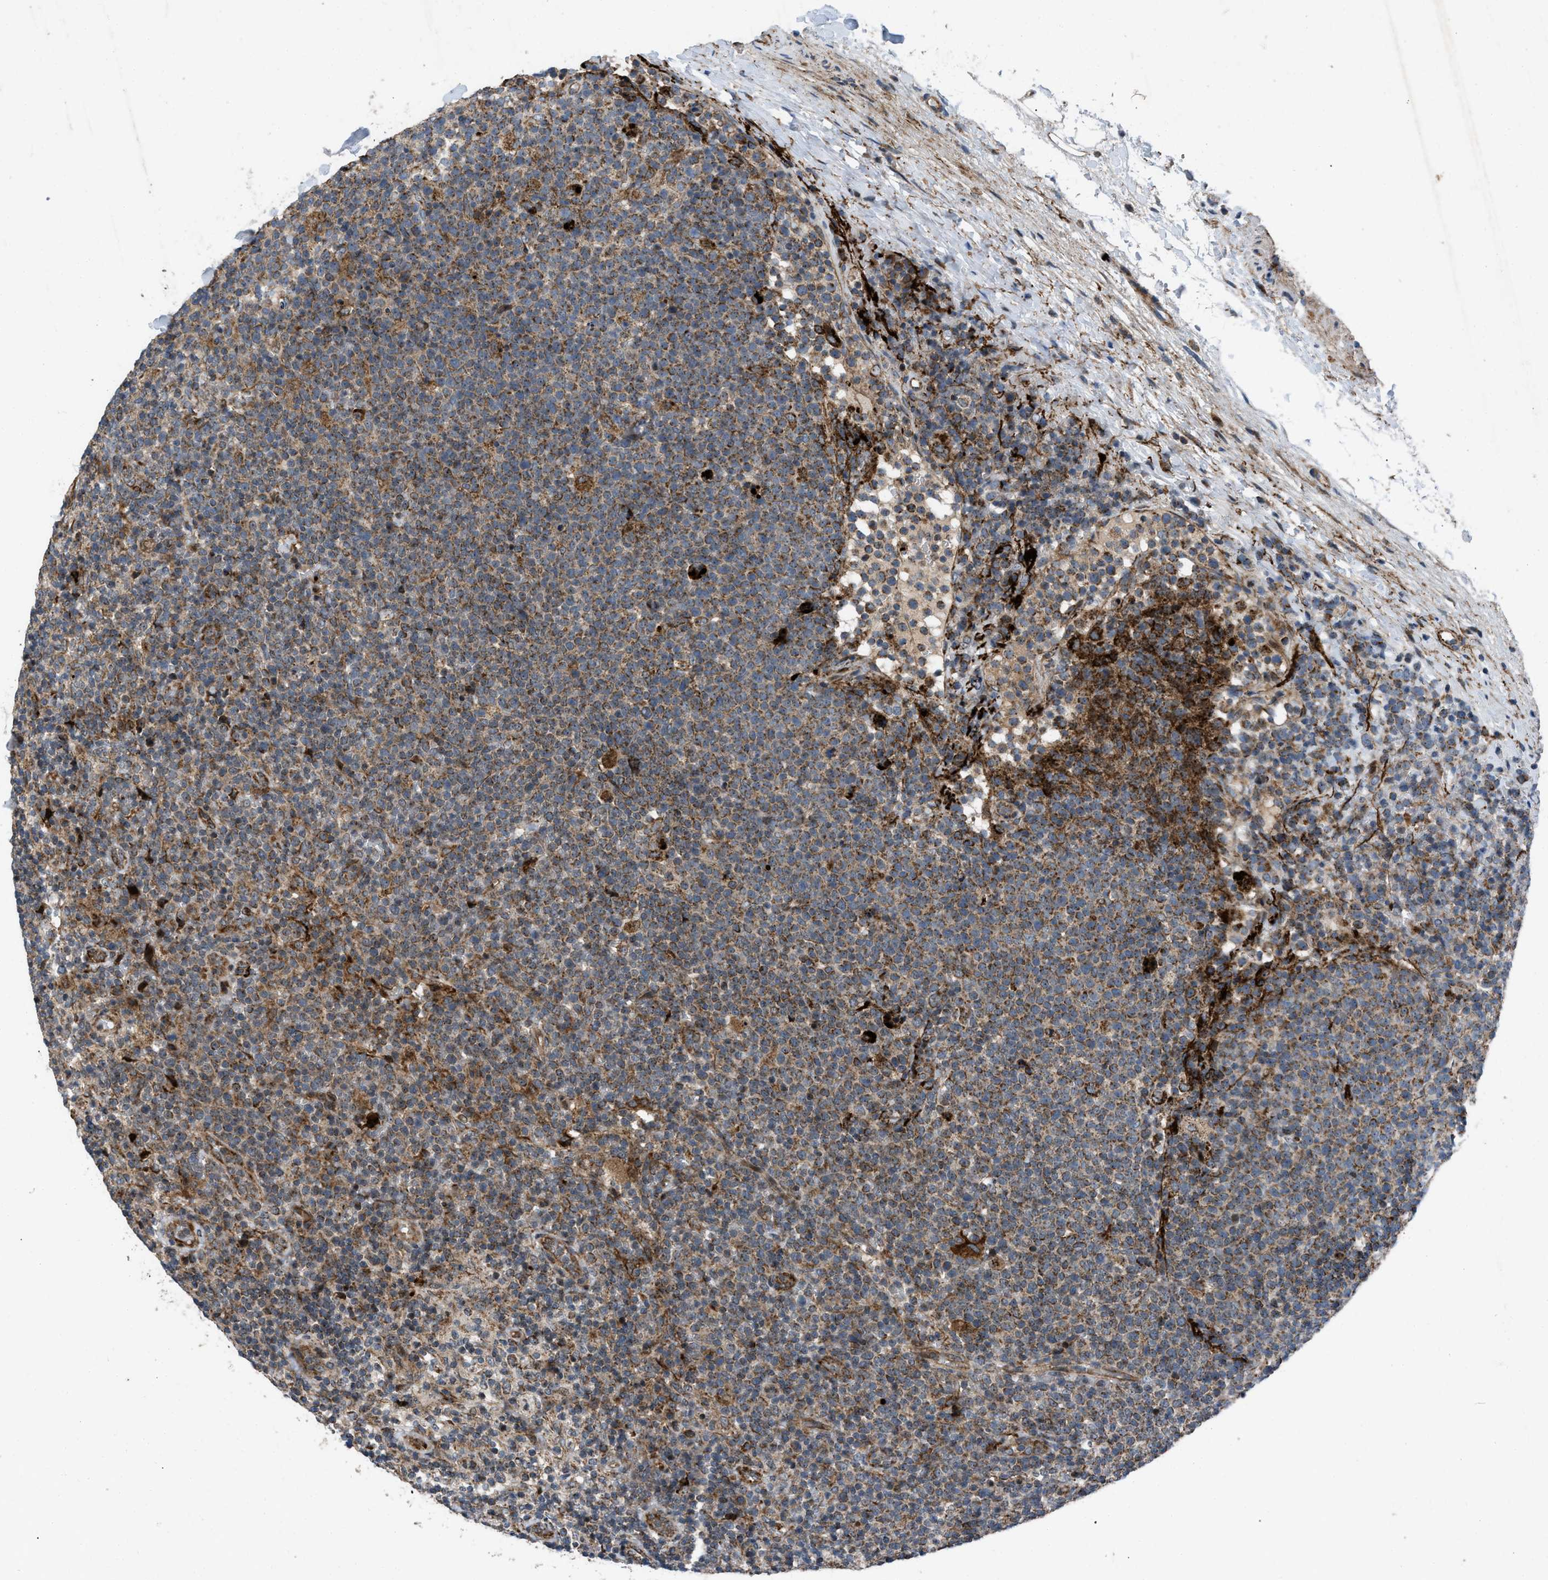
{"staining": {"intensity": "moderate", "quantity": "25%-75%", "location": "cytoplasmic/membranous"}, "tissue": "lymphoma", "cell_type": "Tumor cells", "image_type": "cancer", "snomed": [{"axis": "morphology", "description": "Malignant lymphoma, non-Hodgkin's type, High grade"}, {"axis": "topography", "description": "Lymph node"}], "caption": "This image exhibits malignant lymphoma, non-Hodgkin's type (high-grade) stained with immunohistochemistry to label a protein in brown. The cytoplasmic/membranous of tumor cells show moderate positivity for the protein. Nuclei are counter-stained blue.", "gene": "AP3M2", "patient": {"sex": "male", "age": 61}}